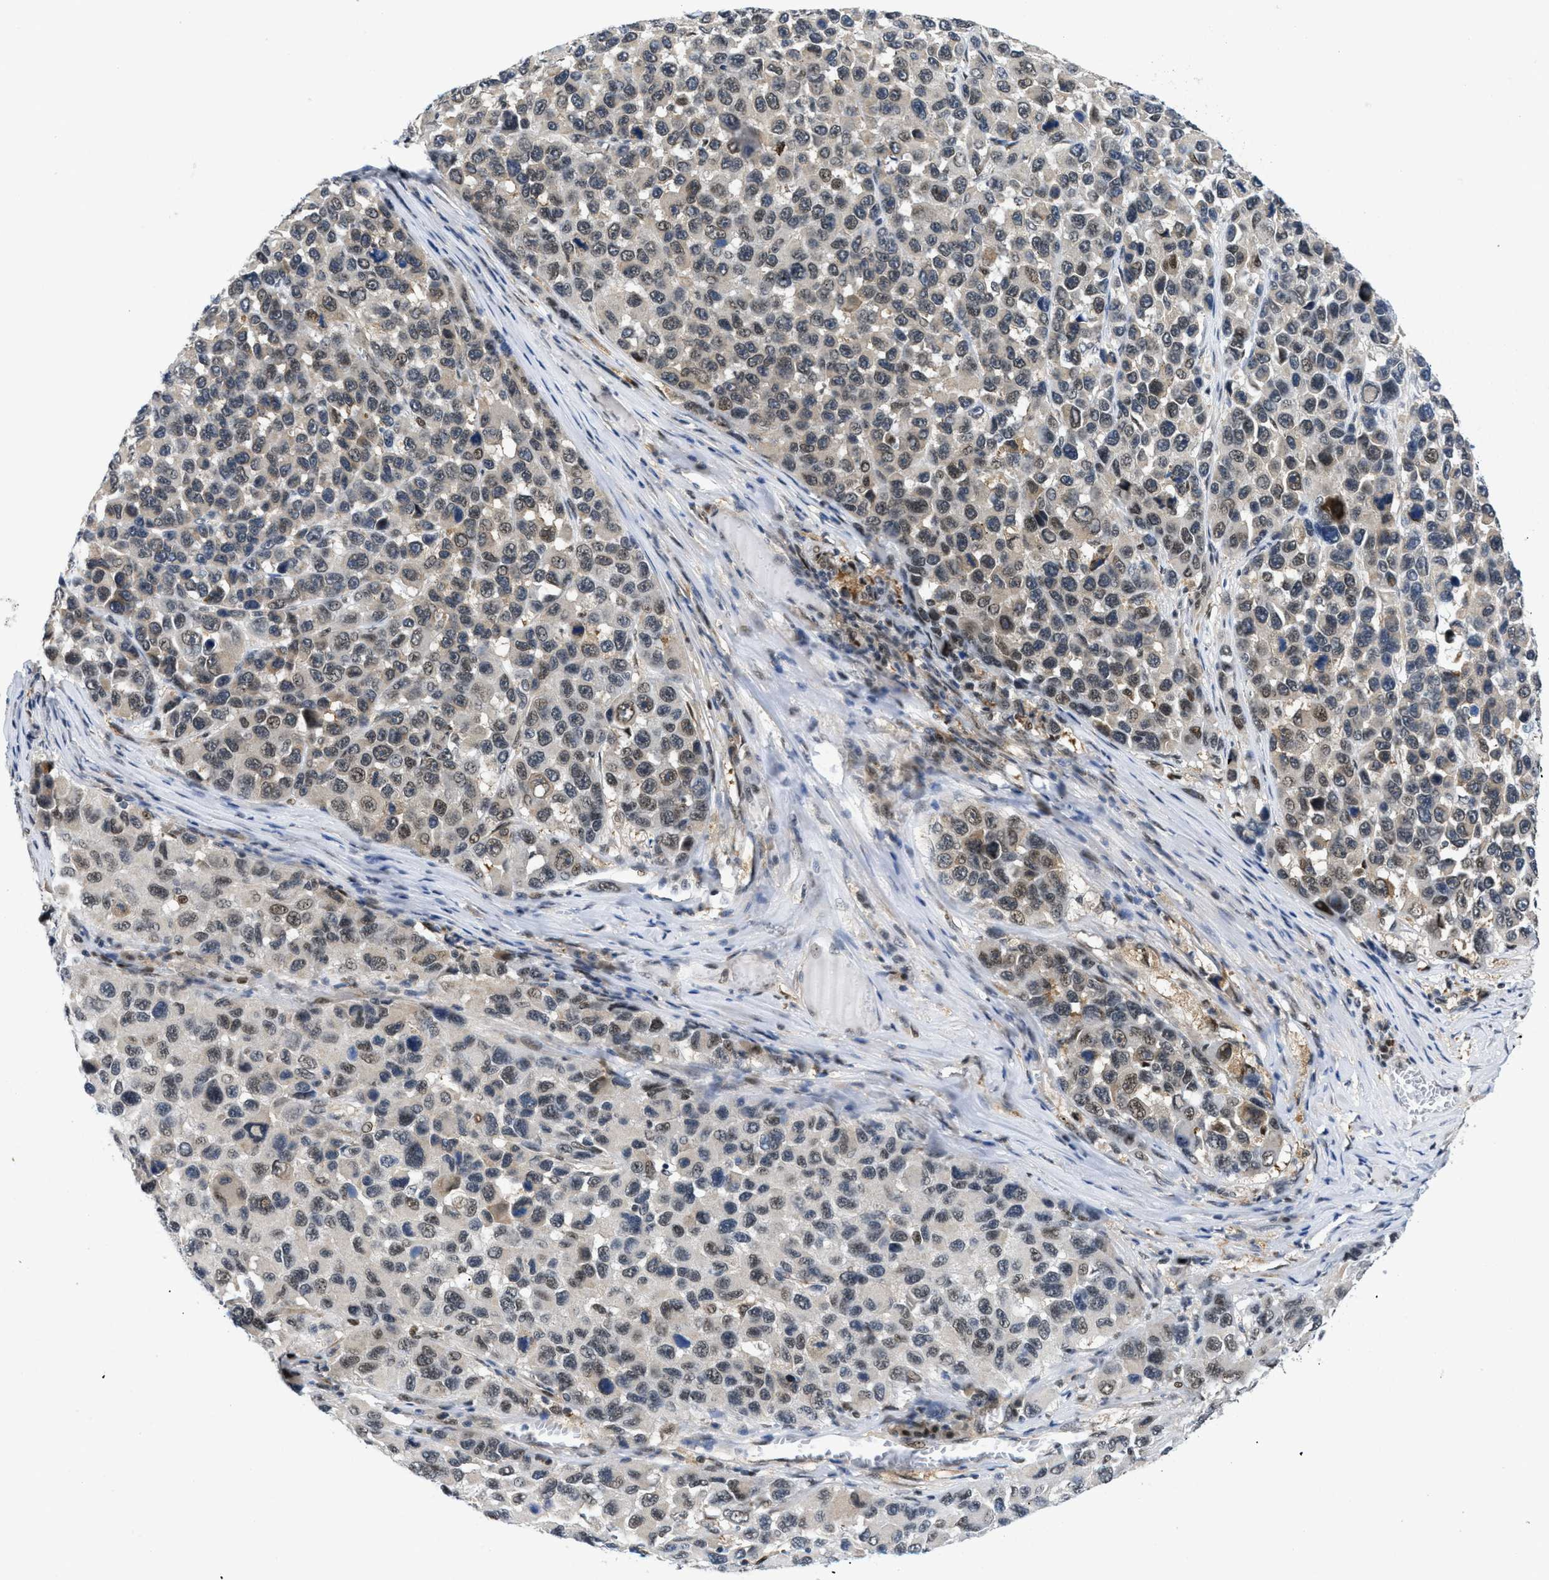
{"staining": {"intensity": "weak", "quantity": "25%-75%", "location": "nuclear"}, "tissue": "melanoma", "cell_type": "Tumor cells", "image_type": "cancer", "snomed": [{"axis": "morphology", "description": "Malignant melanoma, NOS"}, {"axis": "topography", "description": "Skin"}], "caption": "This micrograph exhibits melanoma stained with immunohistochemistry (IHC) to label a protein in brown. The nuclear of tumor cells show weak positivity for the protein. Nuclei are counter-stained blue.", "gene": "SLC29A2", "patient": {"sex": "male", "age": 53}}